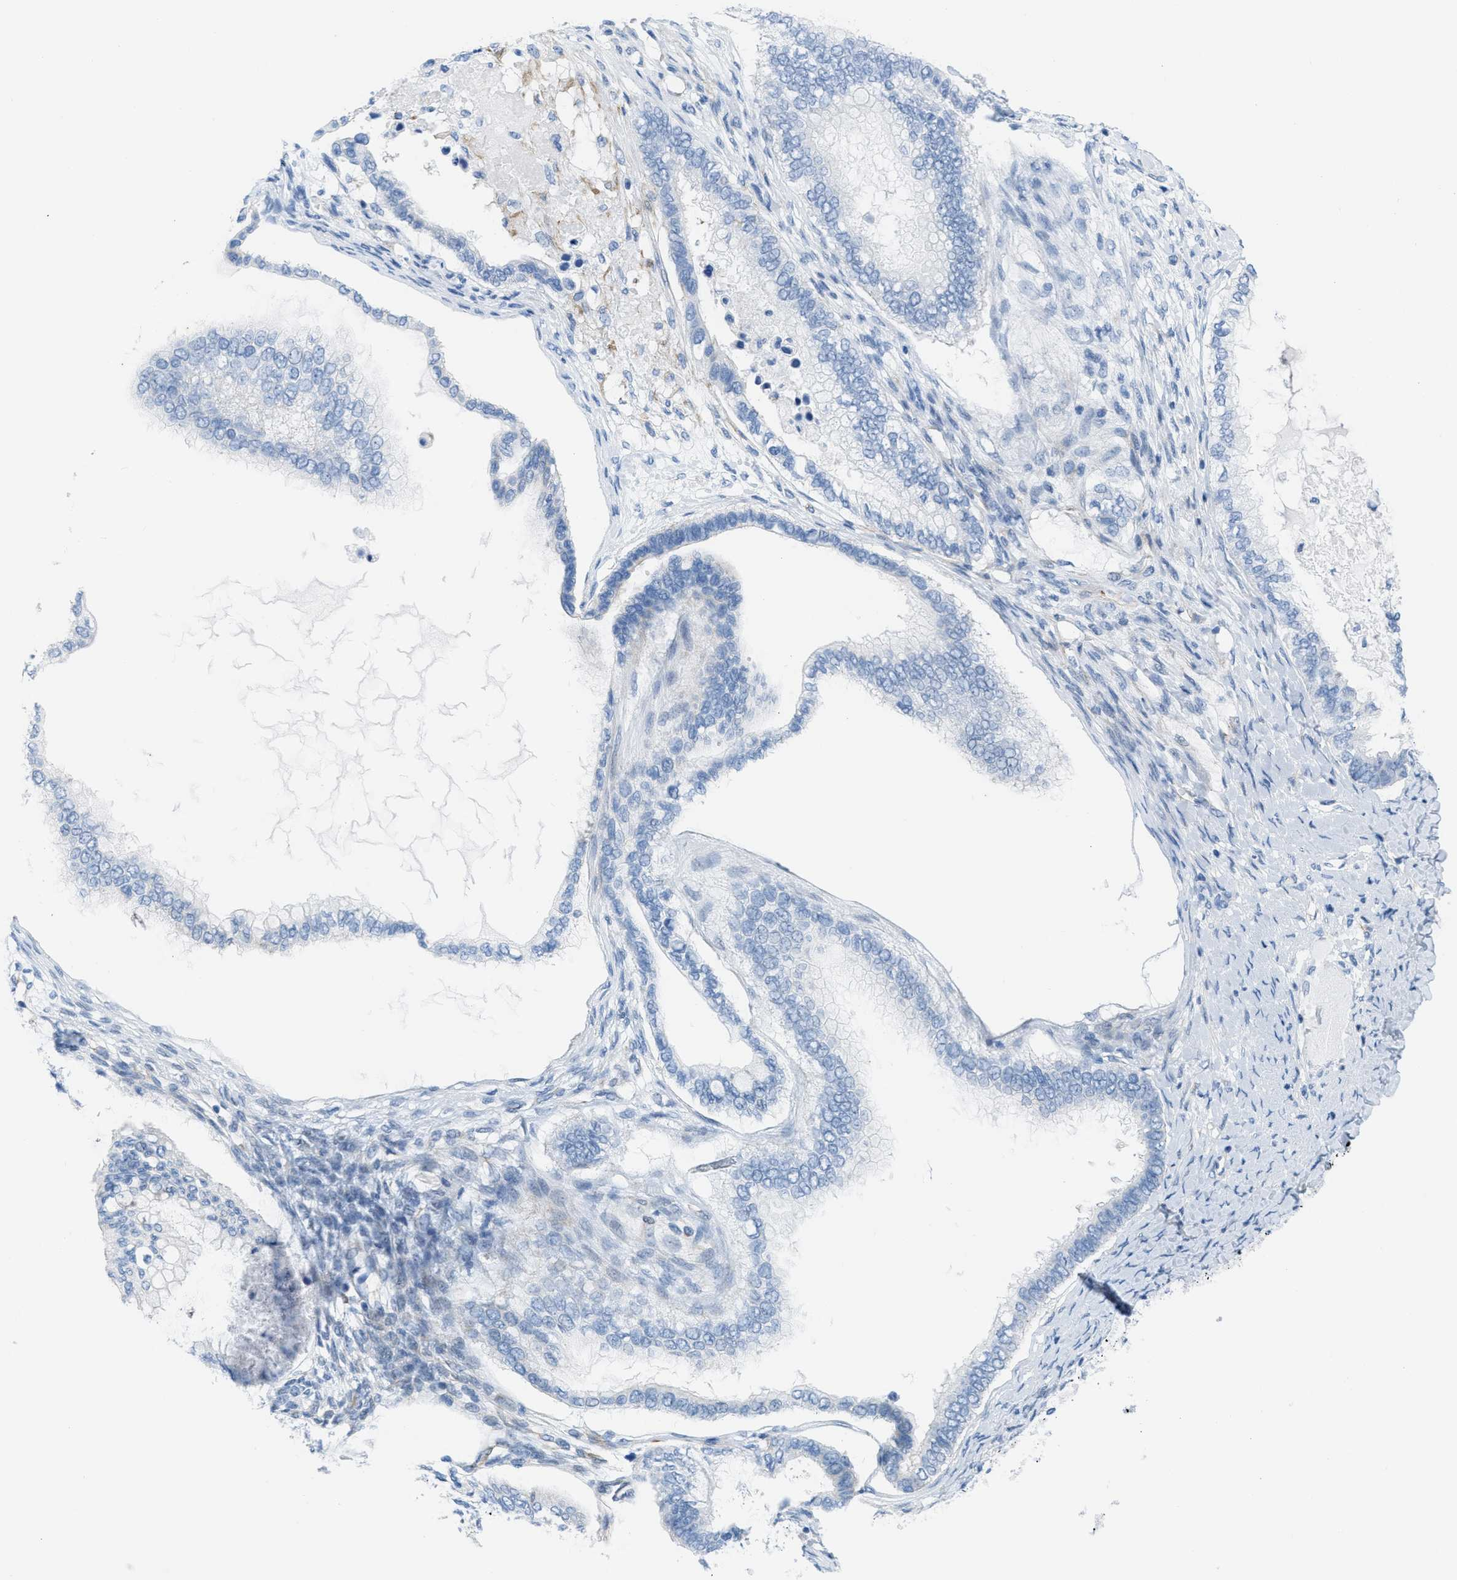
{"staining": {"intensity": "negative", "quantity": "none", "location": "none"}, "tissue": "ovarian cancer", "cell_type": "Tumor cells", "image_type": "cancer", "snomed": [{"axis": "morphology", "description": "Cystadenocarcinoma, mucinous, NOS"}, {"axis": "topography", "description": "Ovary"}], "caption": "A high-resolution micrograph shows IHC staining of ovarian cancer (mucinous cystadenocarcinoma), which exhibits no significant expression in tumor cells.", "gene": "SLC12A1", "patient": {"sex": "female", "age": 80}}